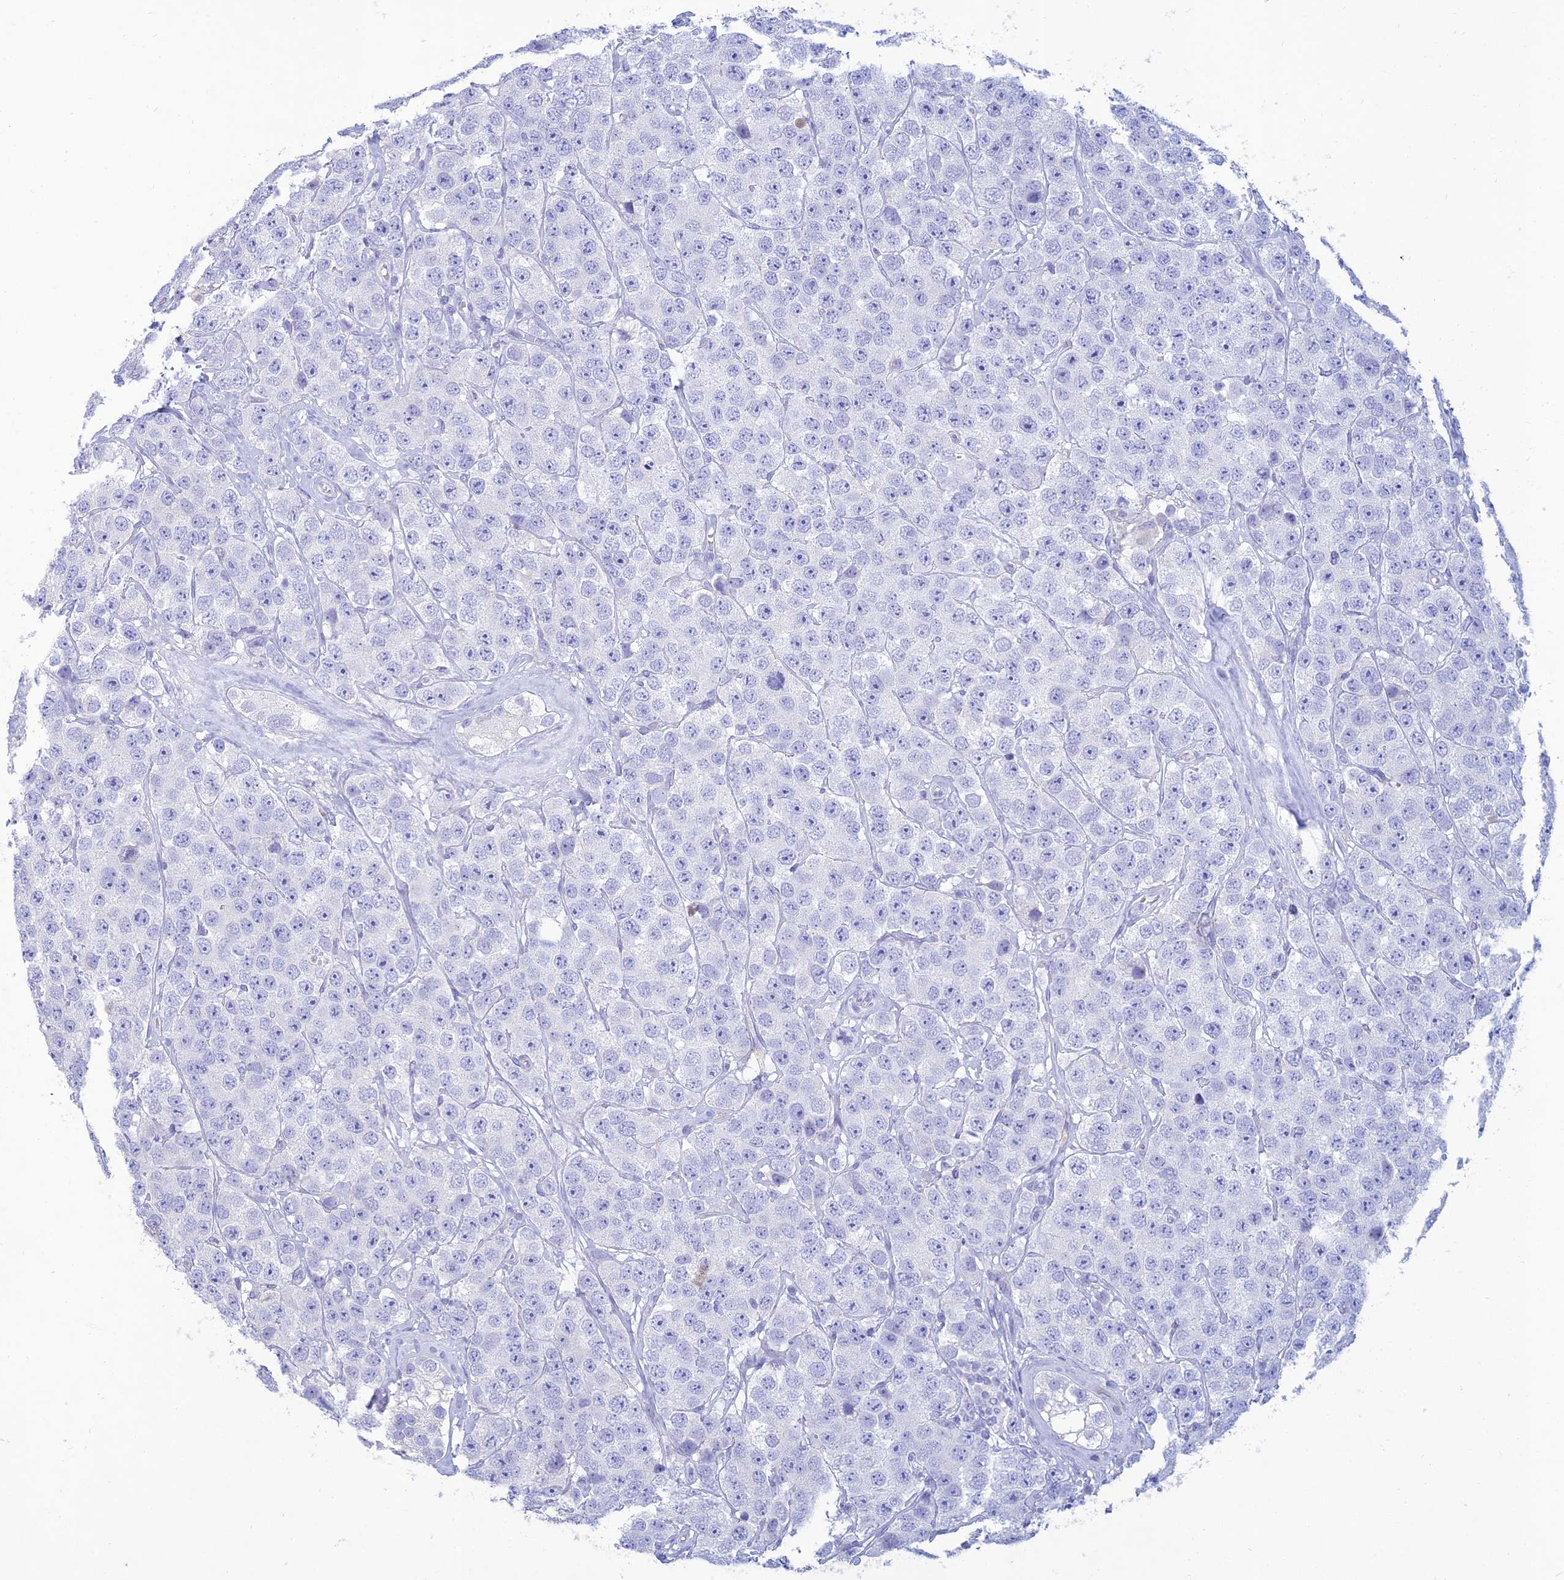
{"staining": {"intensity": "negative", "quantity": "none", "location": "none"}, "tissue": "testis cancer", "cell_type": "Tumor cells", "image_type": "cancer", "snomed": [{"axis": "morphology", "description": "Seminoma, NOS"}, {"axis": "topography", "description": "Testis"}], "caption": "DAB (3,3'-diaminobenzidine) immunohistochemical staining of human testis seminoma exhibits no significant positivity in tumor cells.", "gene": "MAL2", "patient": {"sex": "male", "age": 28}}